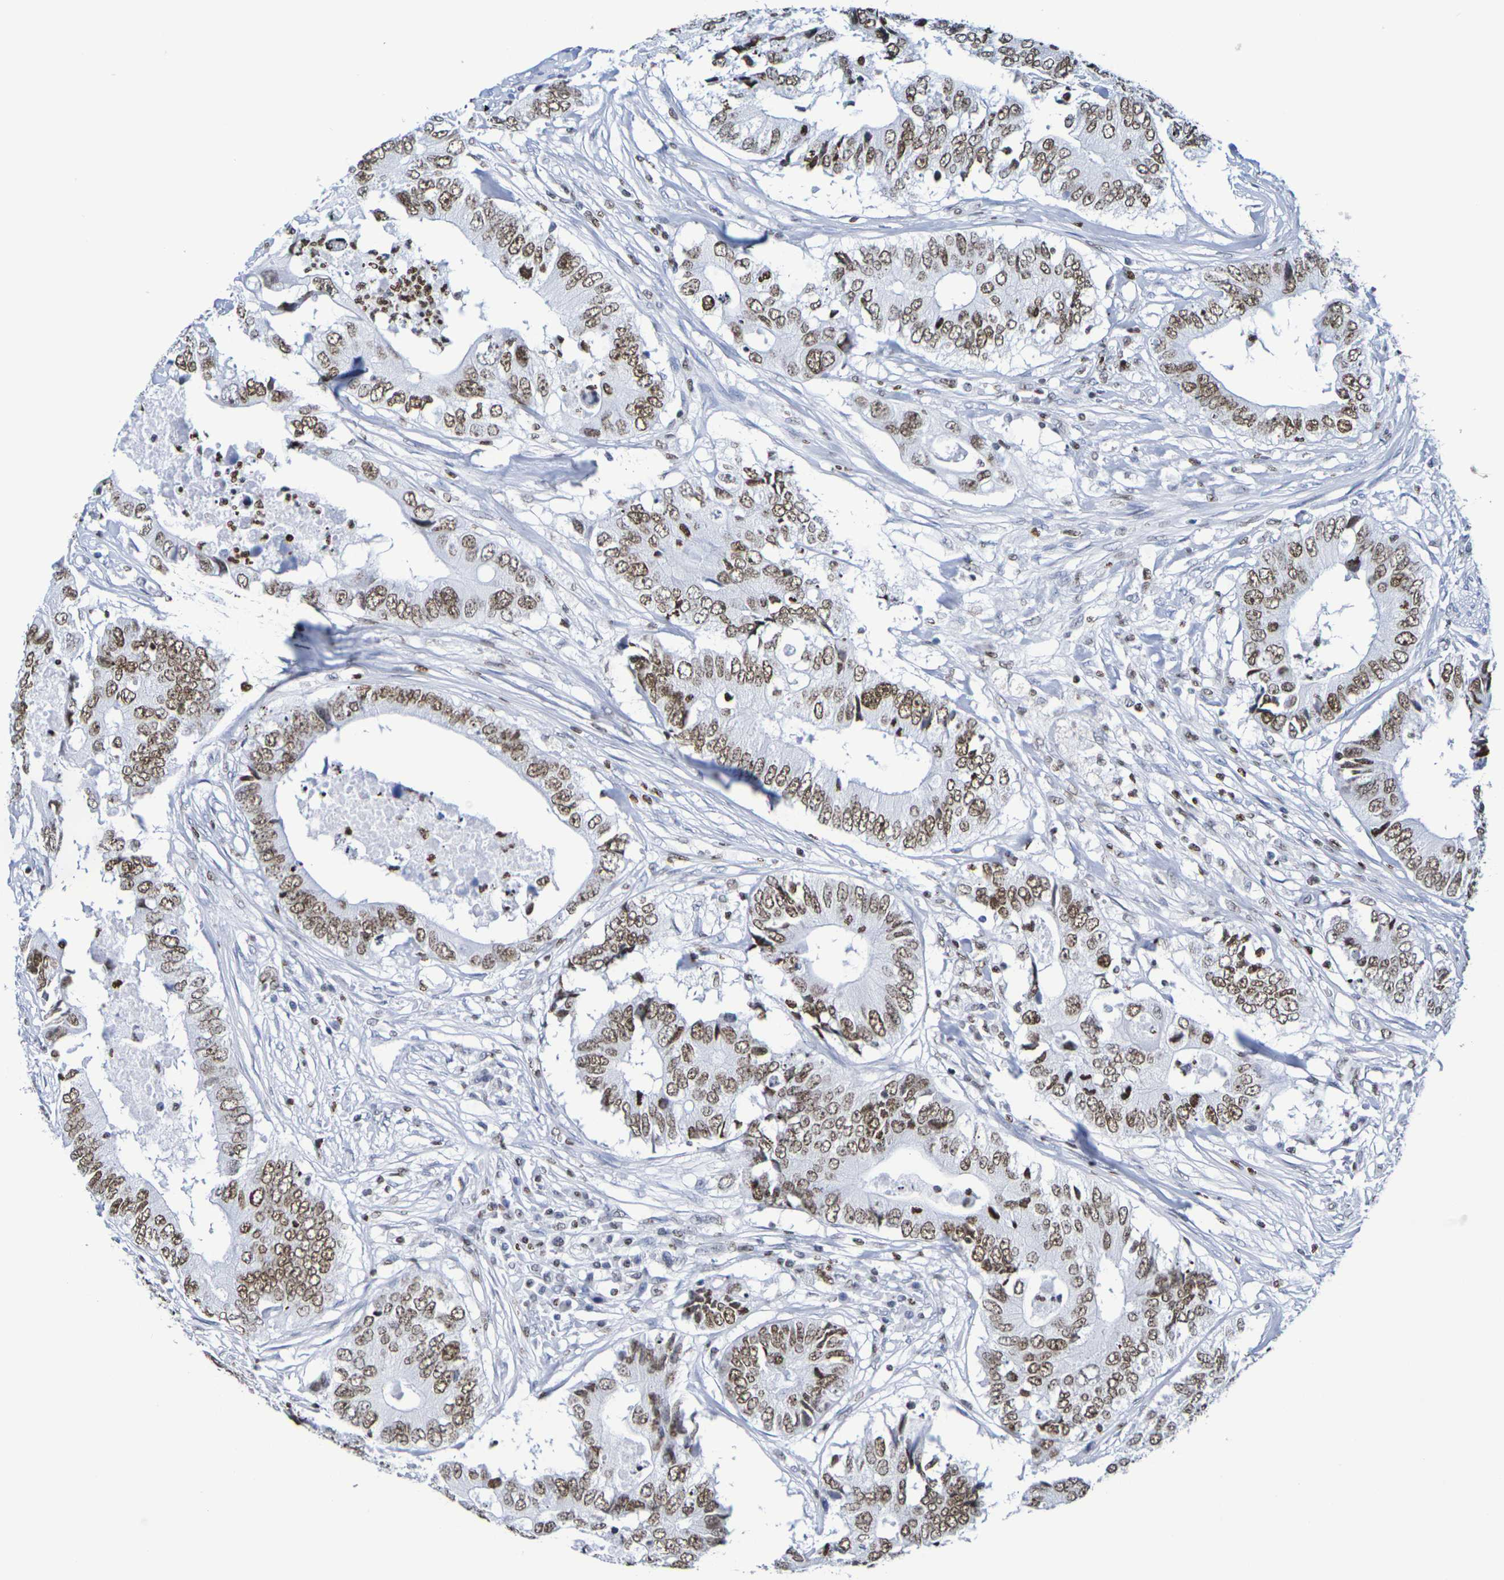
{"staining": {"intensity": "moderate", "quantity": ">75%", "location": "nuclear"}, "tissue": "colorectal cancer", "cell_type": "Tumor cells", "image_type": "cancer", "snomed": [{"axis": "morphology", "description": "Adenocarcinoma, NOS"}, {"axis": "topography", "description": "Colon"}], "caption": "Human colorectal cancer (adenocarcinoma) stained with a protein marker demonstrates moderate staining in tumor cells.", "gene": "H1-5", "patient": {"sex": "male", "age": 71}}